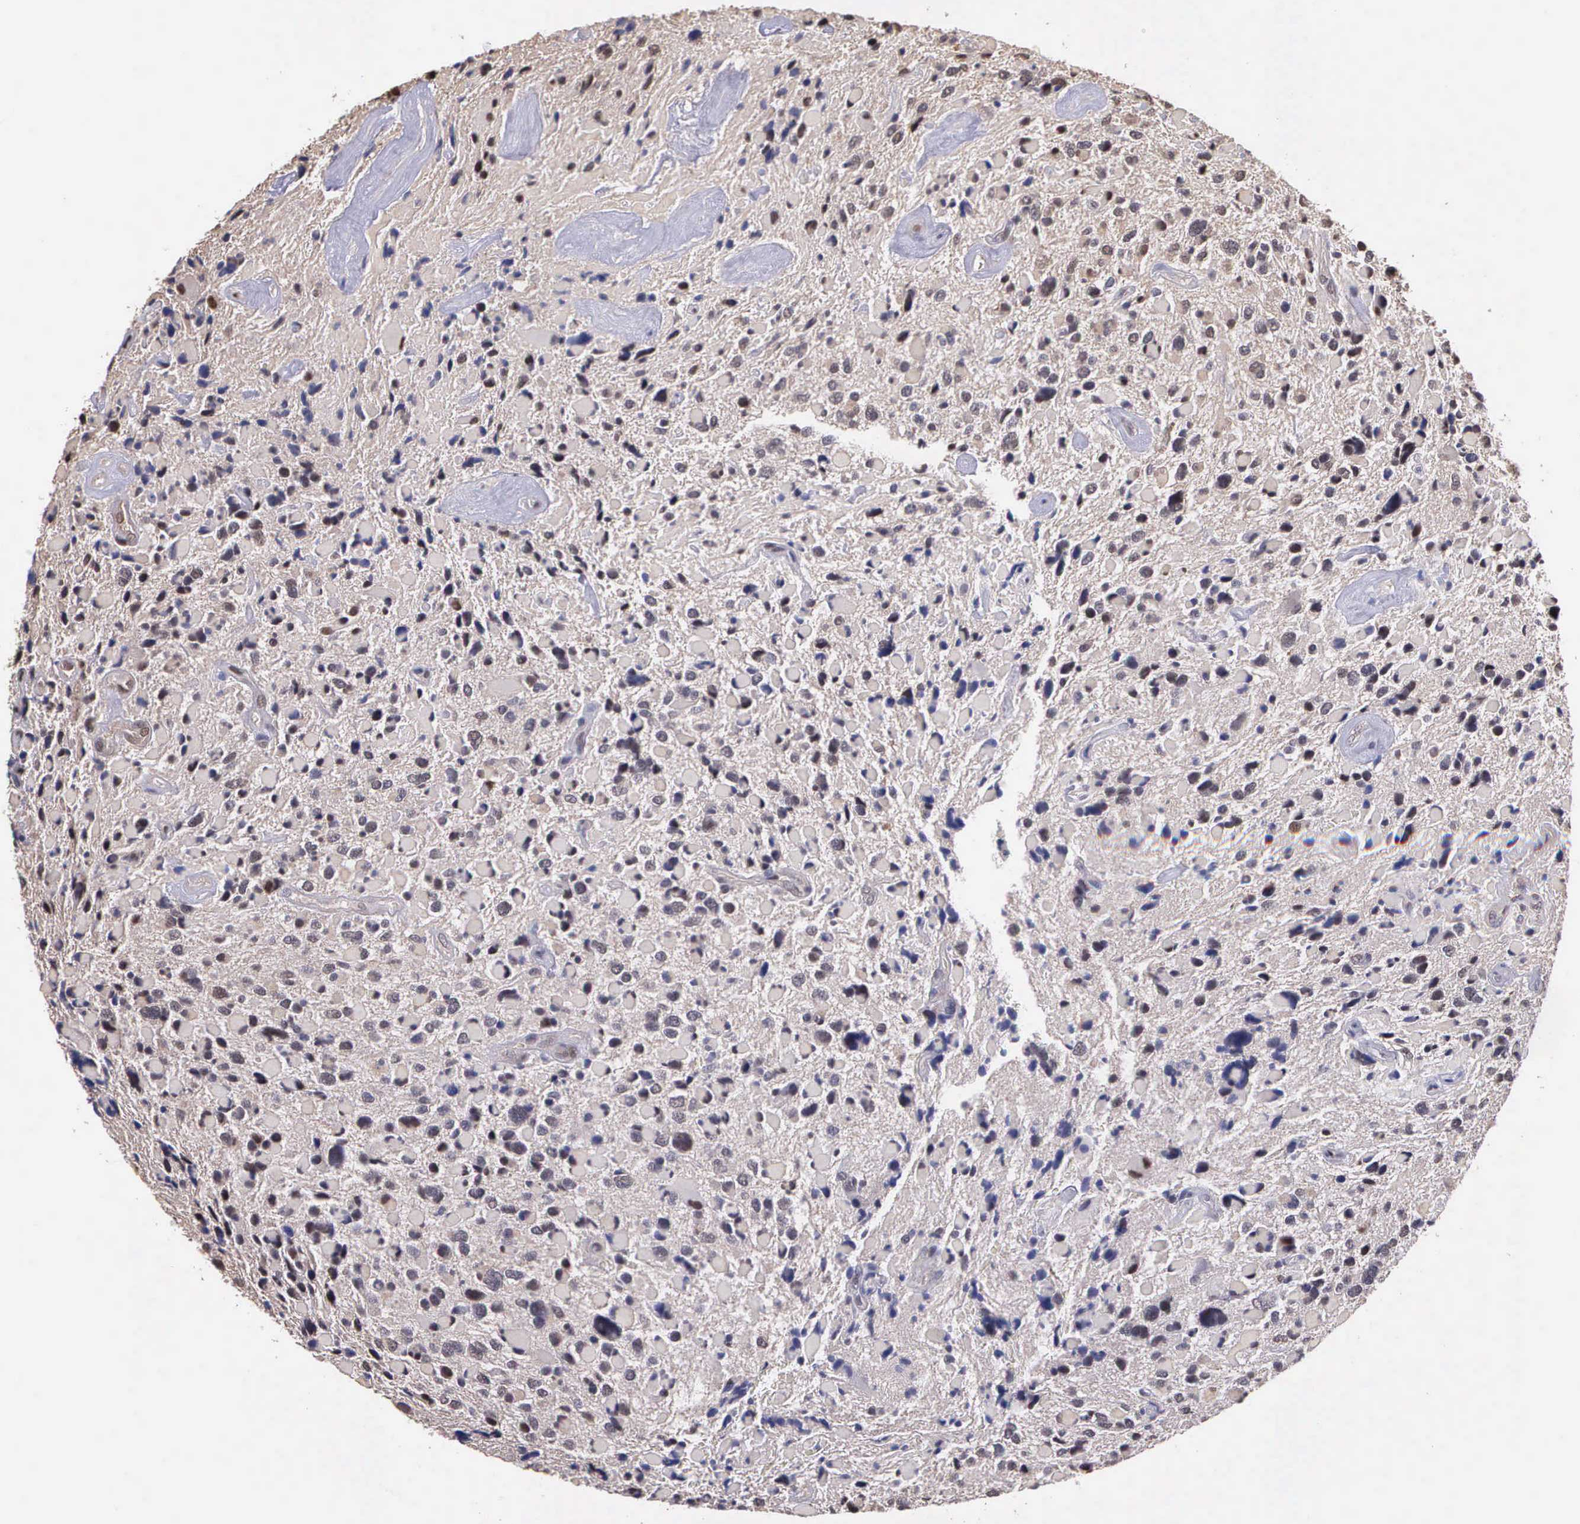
{"staining": {"intensity": "weak", "quantity": "<25%", "location": "cytoplasmic/membranous,nuclear"}, "tissue": "glioma", "cell_type": "Tumor cells", "image_type": "cancer", "snomed": [{"axis": "morphology", "description": "Glioma, malignant, High grade"}, {"axis": "topography", "description": "Brain"}], "caption": "An image of malignant glioma (high-grade) stained for a protein shows no brown staining in tumor cells.", "gene": "PSMC1", "patient": {"sex": "female", "age": 37}}